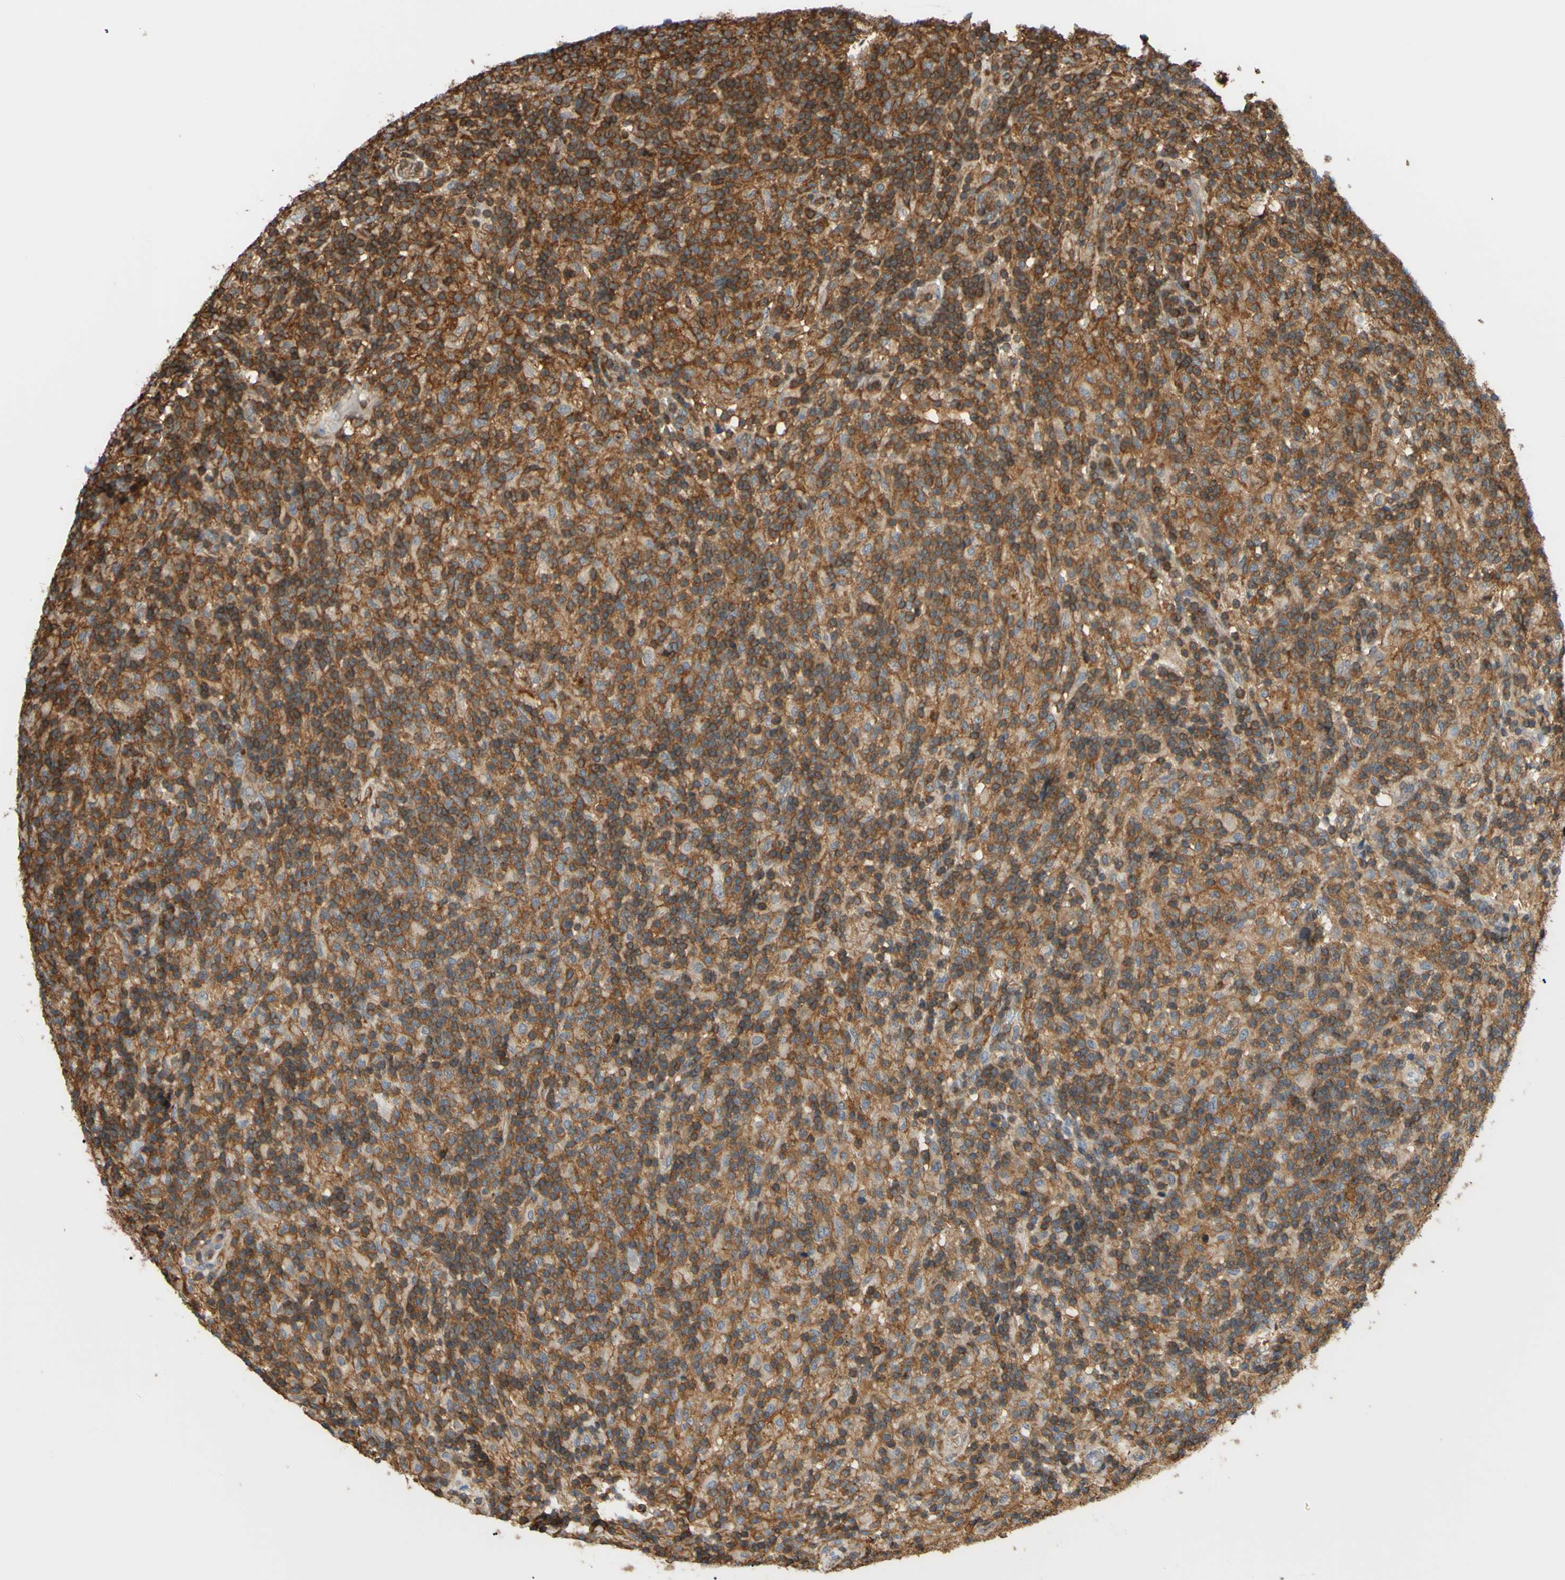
{"staining": {"intensity": "negative", "quantity": "none", "location": "none"}, "tissue": "lymphoma", "cell_type": "Tumor cells", "image_type": "cancer", "snomed": [{"axis": "morphology", "description": "Hodgkin's disease, NOS"}, {"axis": "topography", "description": "Lymph node"}], "caption": "Immunohistochemistry photomicrograph of neoplastic tissue: Hodgkin's disease stained with DAB (3,3'-diaminobenzidine) demonstrates no significant protein staining in tumor cells.", "gene": "ADD3", "patient": {"sex": "male", "age": 70}}